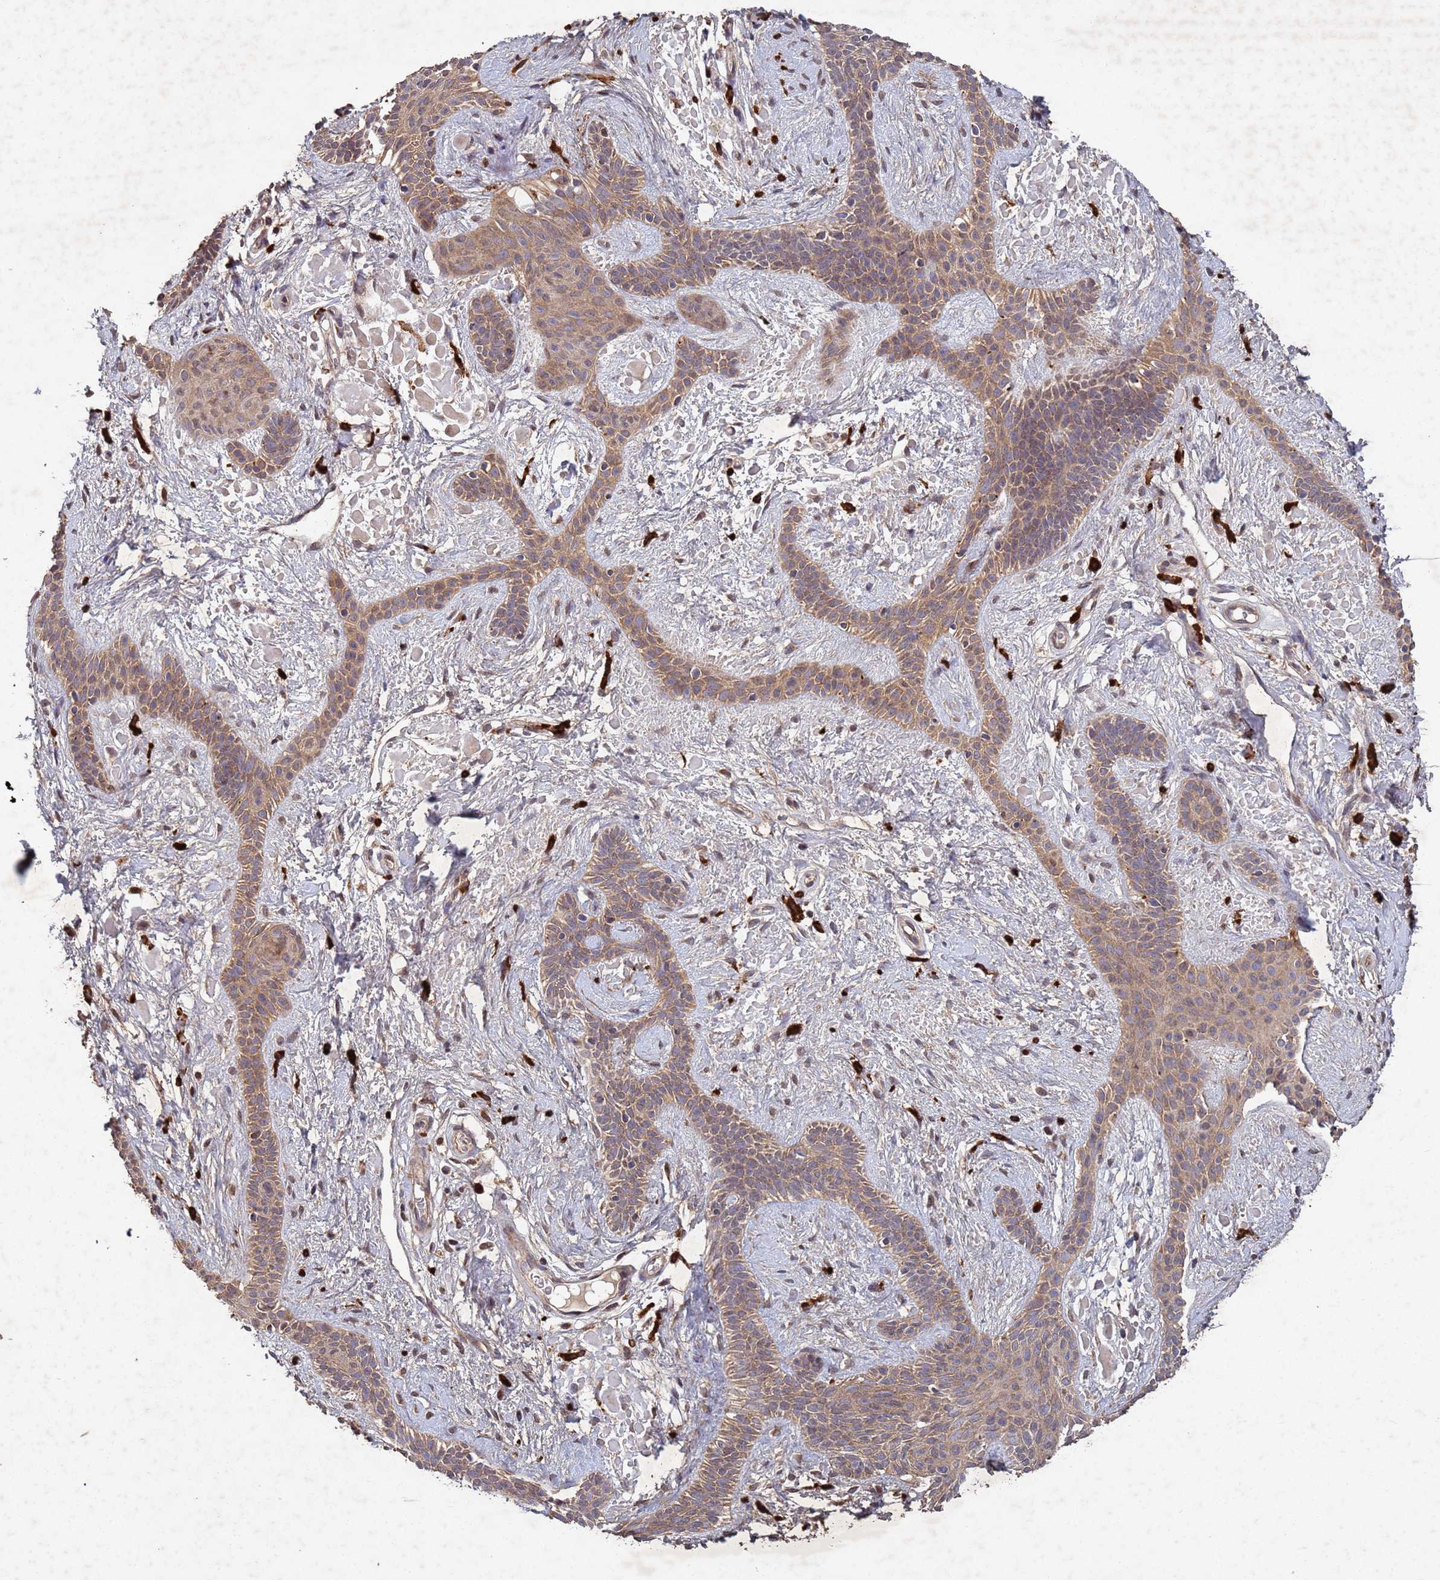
{"staining": {"intensity": "moderate", "quantity": ">75%", "location": "cytoplasmic/membranous"}, "tissue": "skin cancer", "cell_type": "Tumor cells", "image_type": "cancer", "snomed": [{"axis": "morphology", "description": "Basal cell carcinoma"}, {"axis": "topography", "description": "Skin"}], "caption": "Immunohistochemical staining of basal cell carcinoma (skin) demonstrates medium levels of moderate cytoplasmic/membranous expression in about >75% of tumor cells.", "gene": "FASTKD1", "patient": {"sex": "male", "age": 78}}